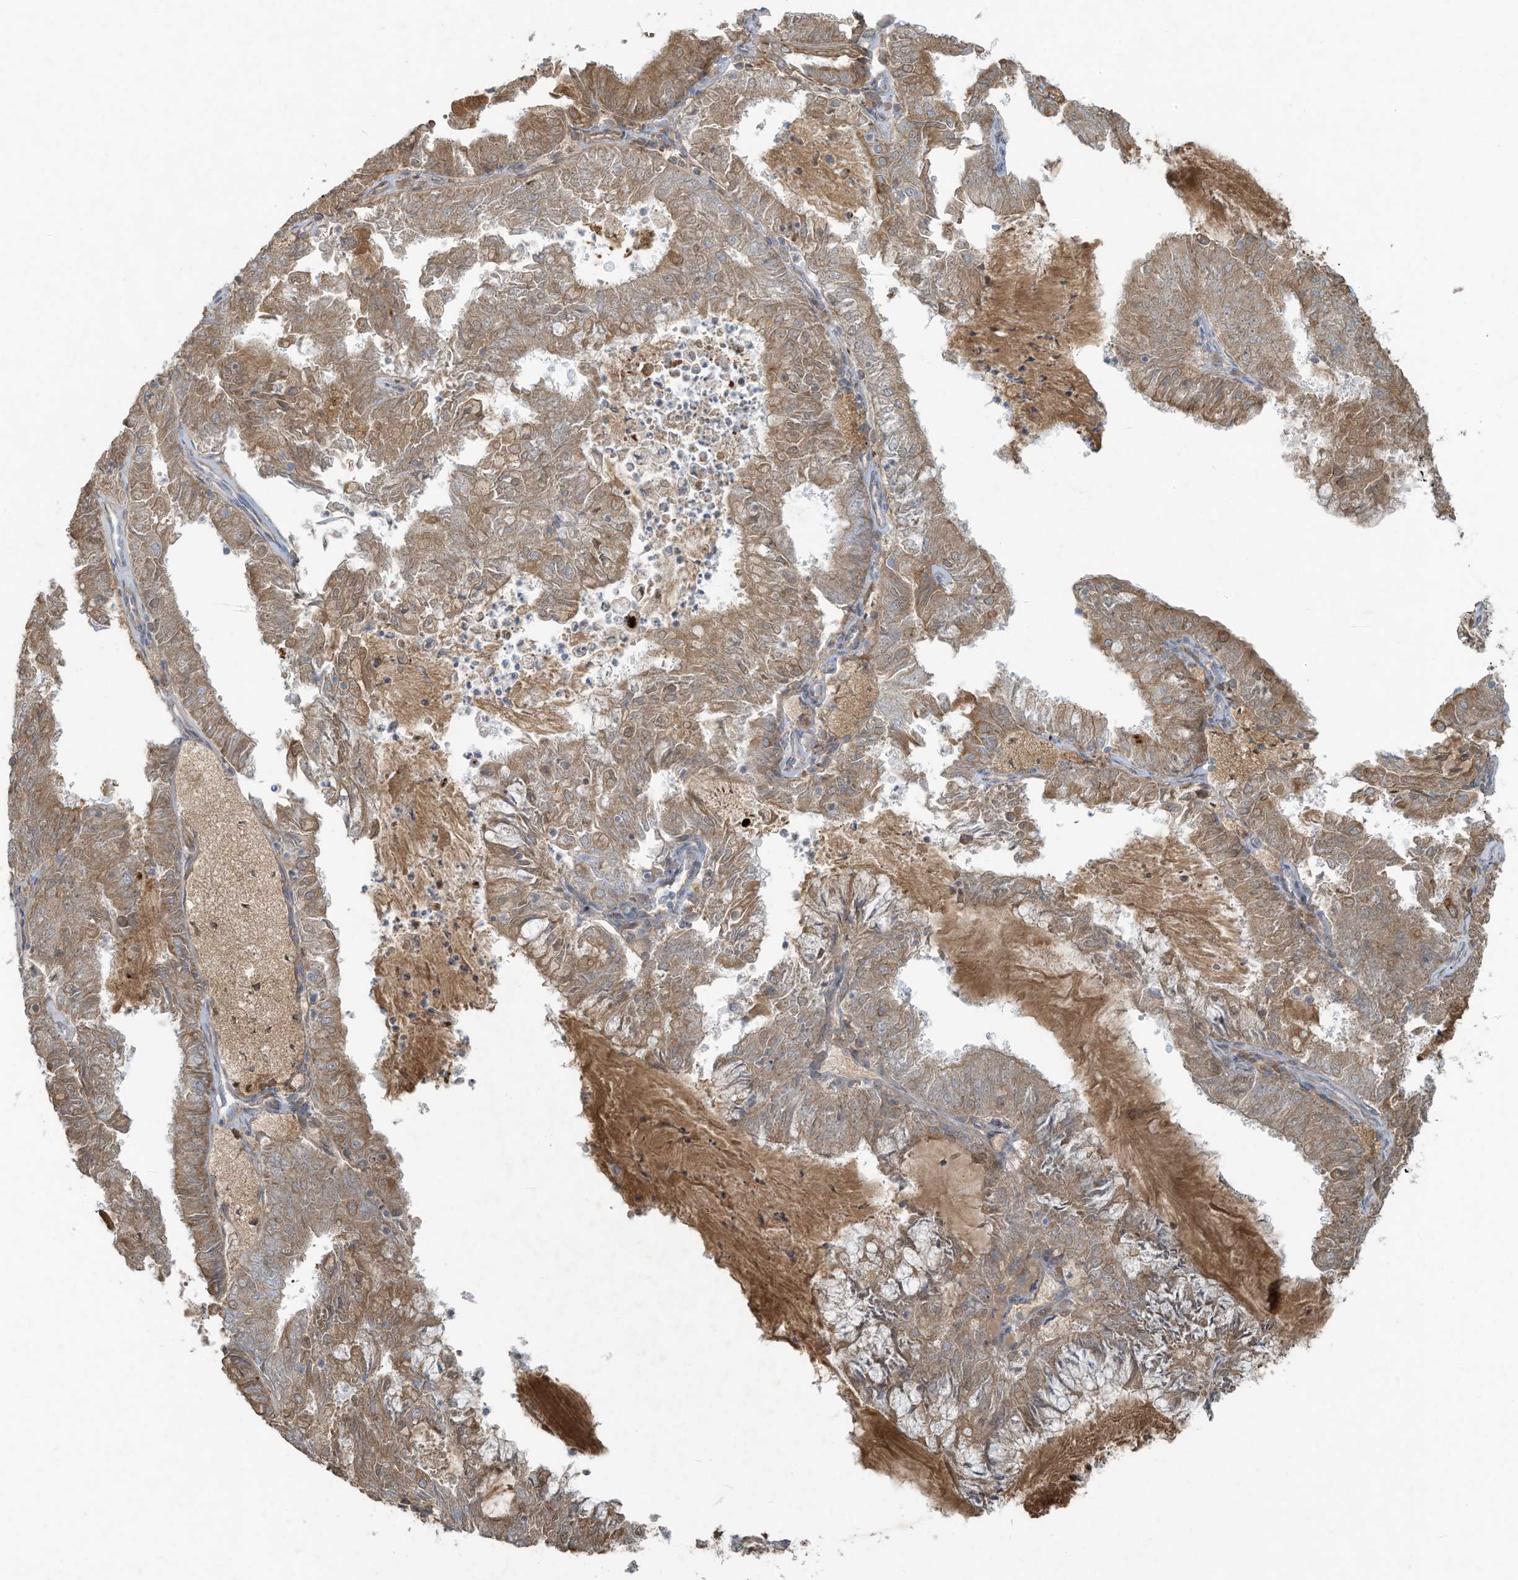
{"staining": {"intensity": "moderate", "quantity": ">75%", "location": "cytoplasmic/membranous"}, "tissue": "endometrial cancer", "cell_type": "Tumor cells", "image_type": "cancer", "snomed": [{"axis": "morphology", "description": "Adenocarcinoma, NOS"}, {"axis": "topography", "description": "Endometrium"}], "caption": "The image reveals a brown stain indicating the presence of a protein in the cytoplasmic/membranous of tumor cells in adenocarcinoma (endometrial). The protein of interest is stained brown, and the nuclei are stained in blue (DAB IHC with brightfield microscopy, high magnification).", "gene": "TUBE1", "patient": {"sex": "female", "age": 57}}